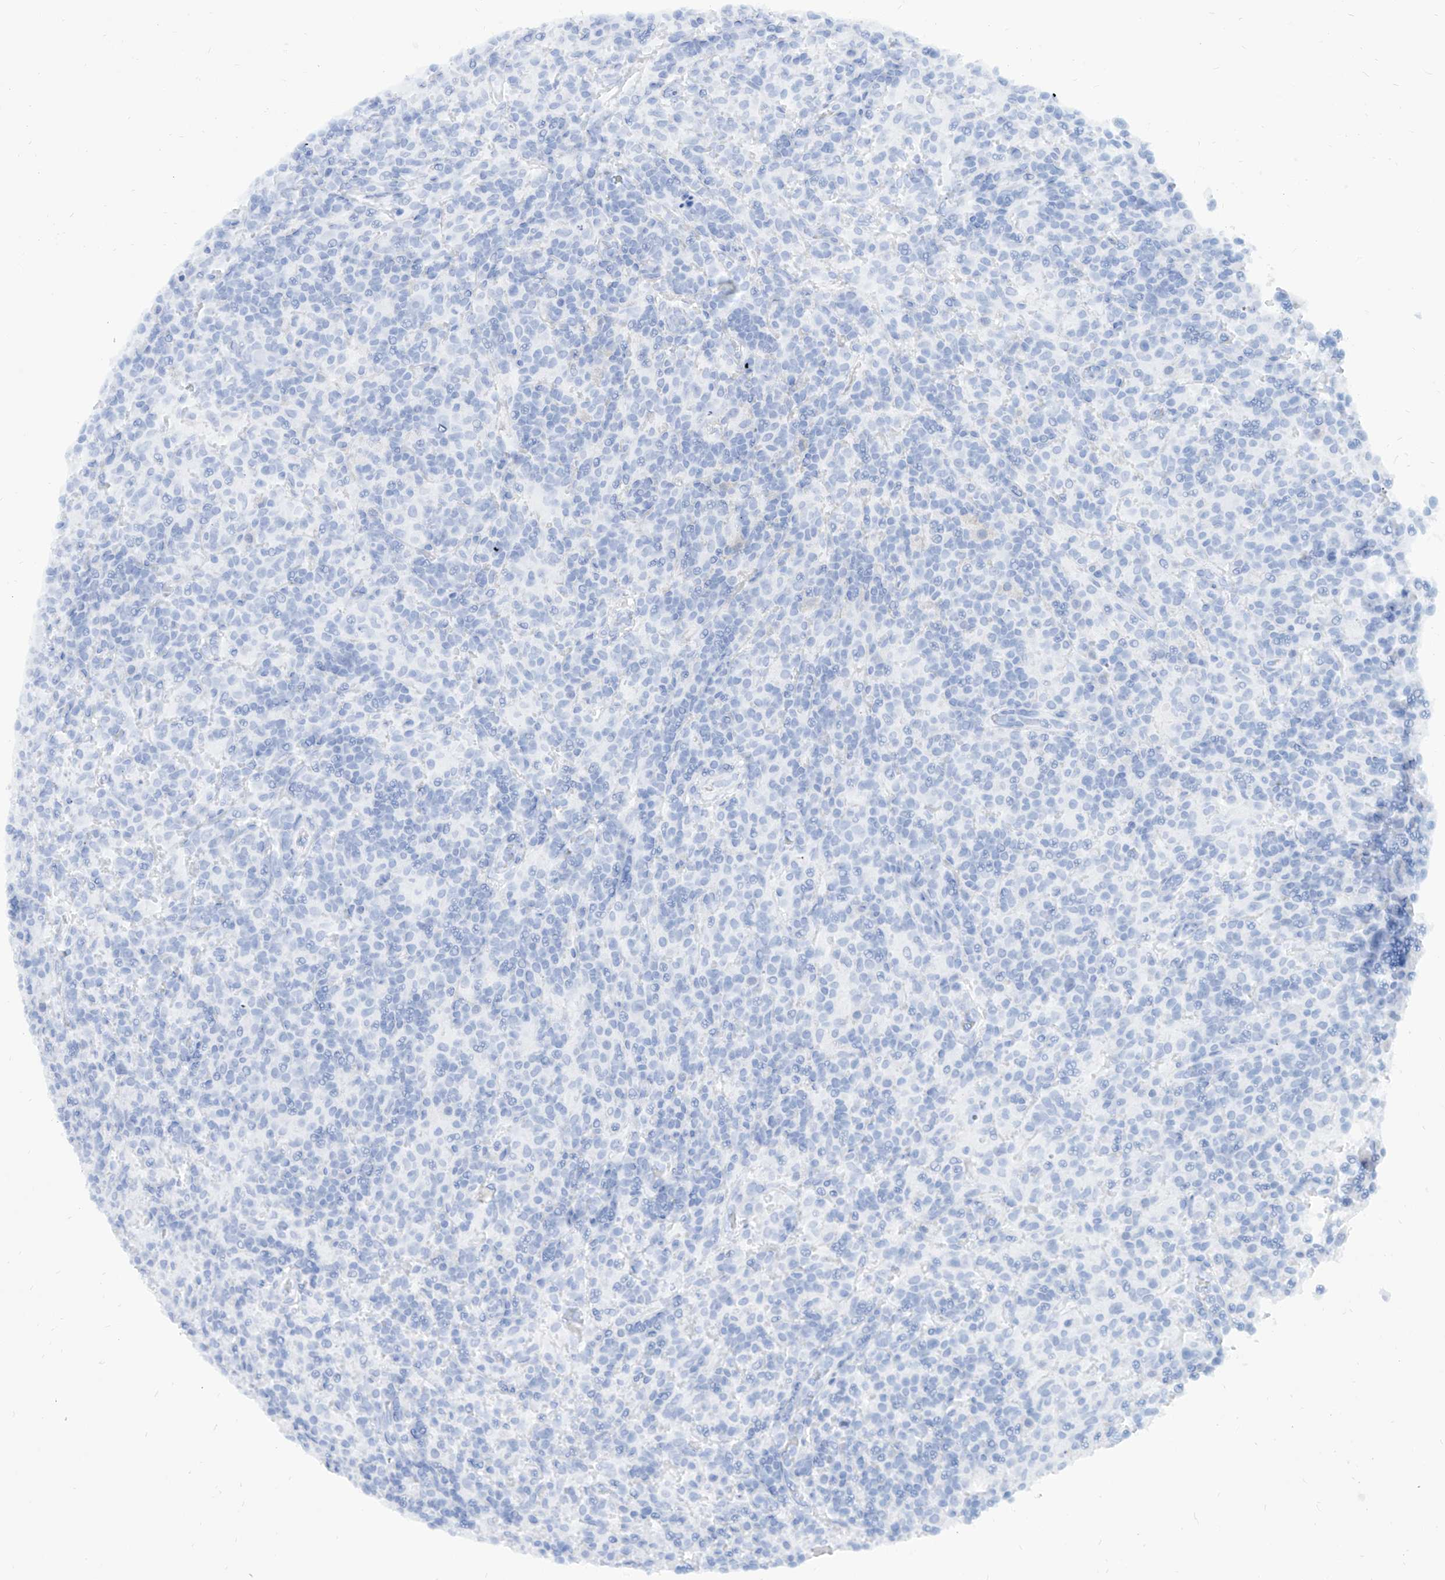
{"staining": {"intensity": "negative", "quantity": "none", "location": "none"}, "tissue": "lymphoma", "cell_type": "Tumor cells", "image_type": "cancer", "snomed": [{"axis": "morphology", "description": "Hodgkin's disease, NOS"}, {"axis": "topography", "description": "Lymph node"}], "caption": "Immunohistochemistry image of neoplastic tissue: human lymphoma stained with DAB (3,3'-diaminobenzidine) reveals no significant protein staining in tumor cells.", "gene": "PDXK", "patient": {"sex": "male", "age": 70}}